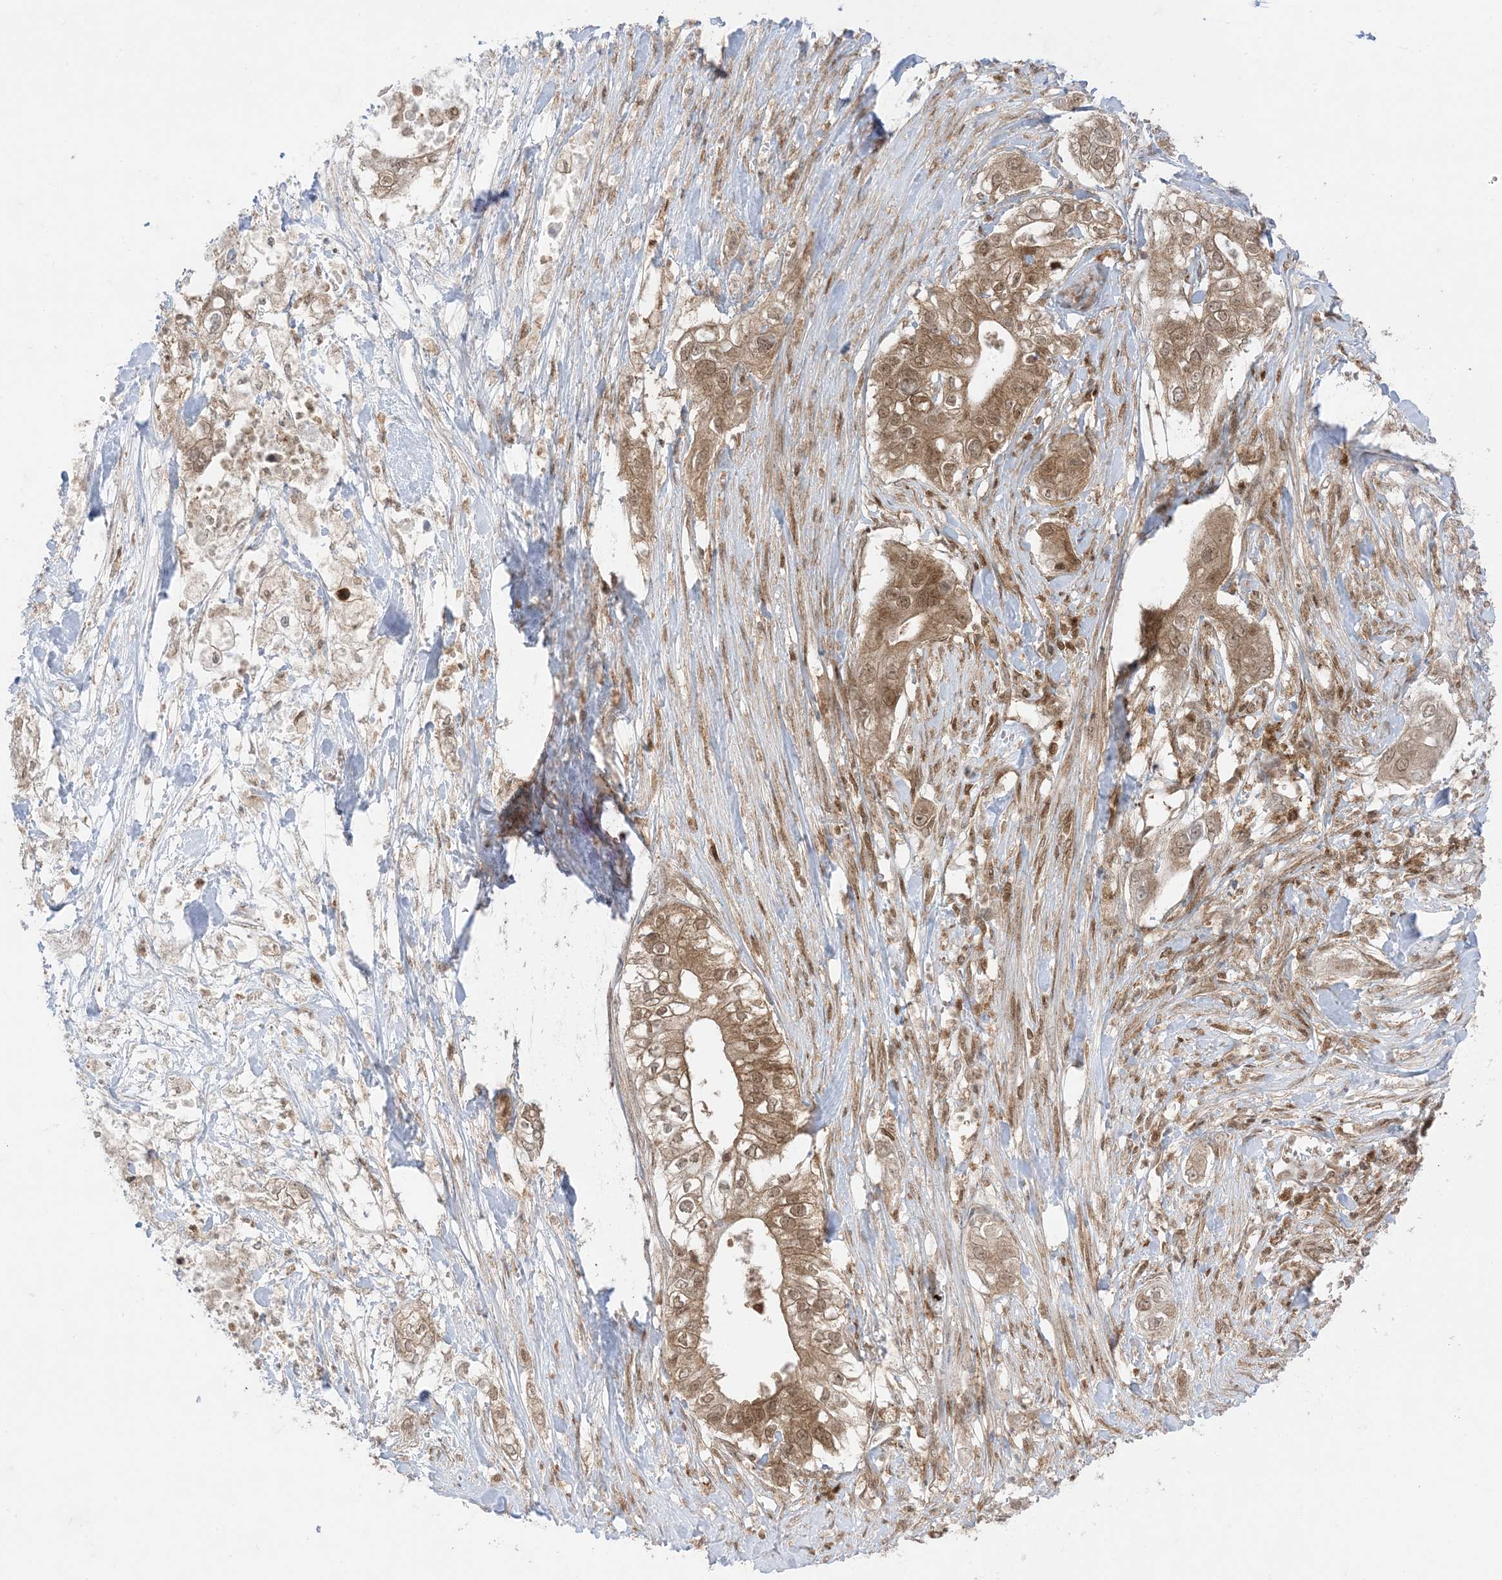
{"staining": {"intensity": "moderate", "quantity": ">75%", "location": "cytoplasmic/membranous,nuclear"}, "tissue": "pancreatic cancer", "cell_type": "Tumor cells", "image_type": "cancer", "snomed": [{"axis": "morphology", "description": "Adenocarcinoma, NOS"}, {"axis": "topography", "description": "Pancreas"}], "caption": "About >75% of tumor cells in pancreatic adenocarcinoma exhibit moderate cytoplasmic/membranous and nuclear protein staining as visualized by brown immunohistochemical staining.", "gene": "PTPA", "patient": {"sex": "female", "age": 78}}